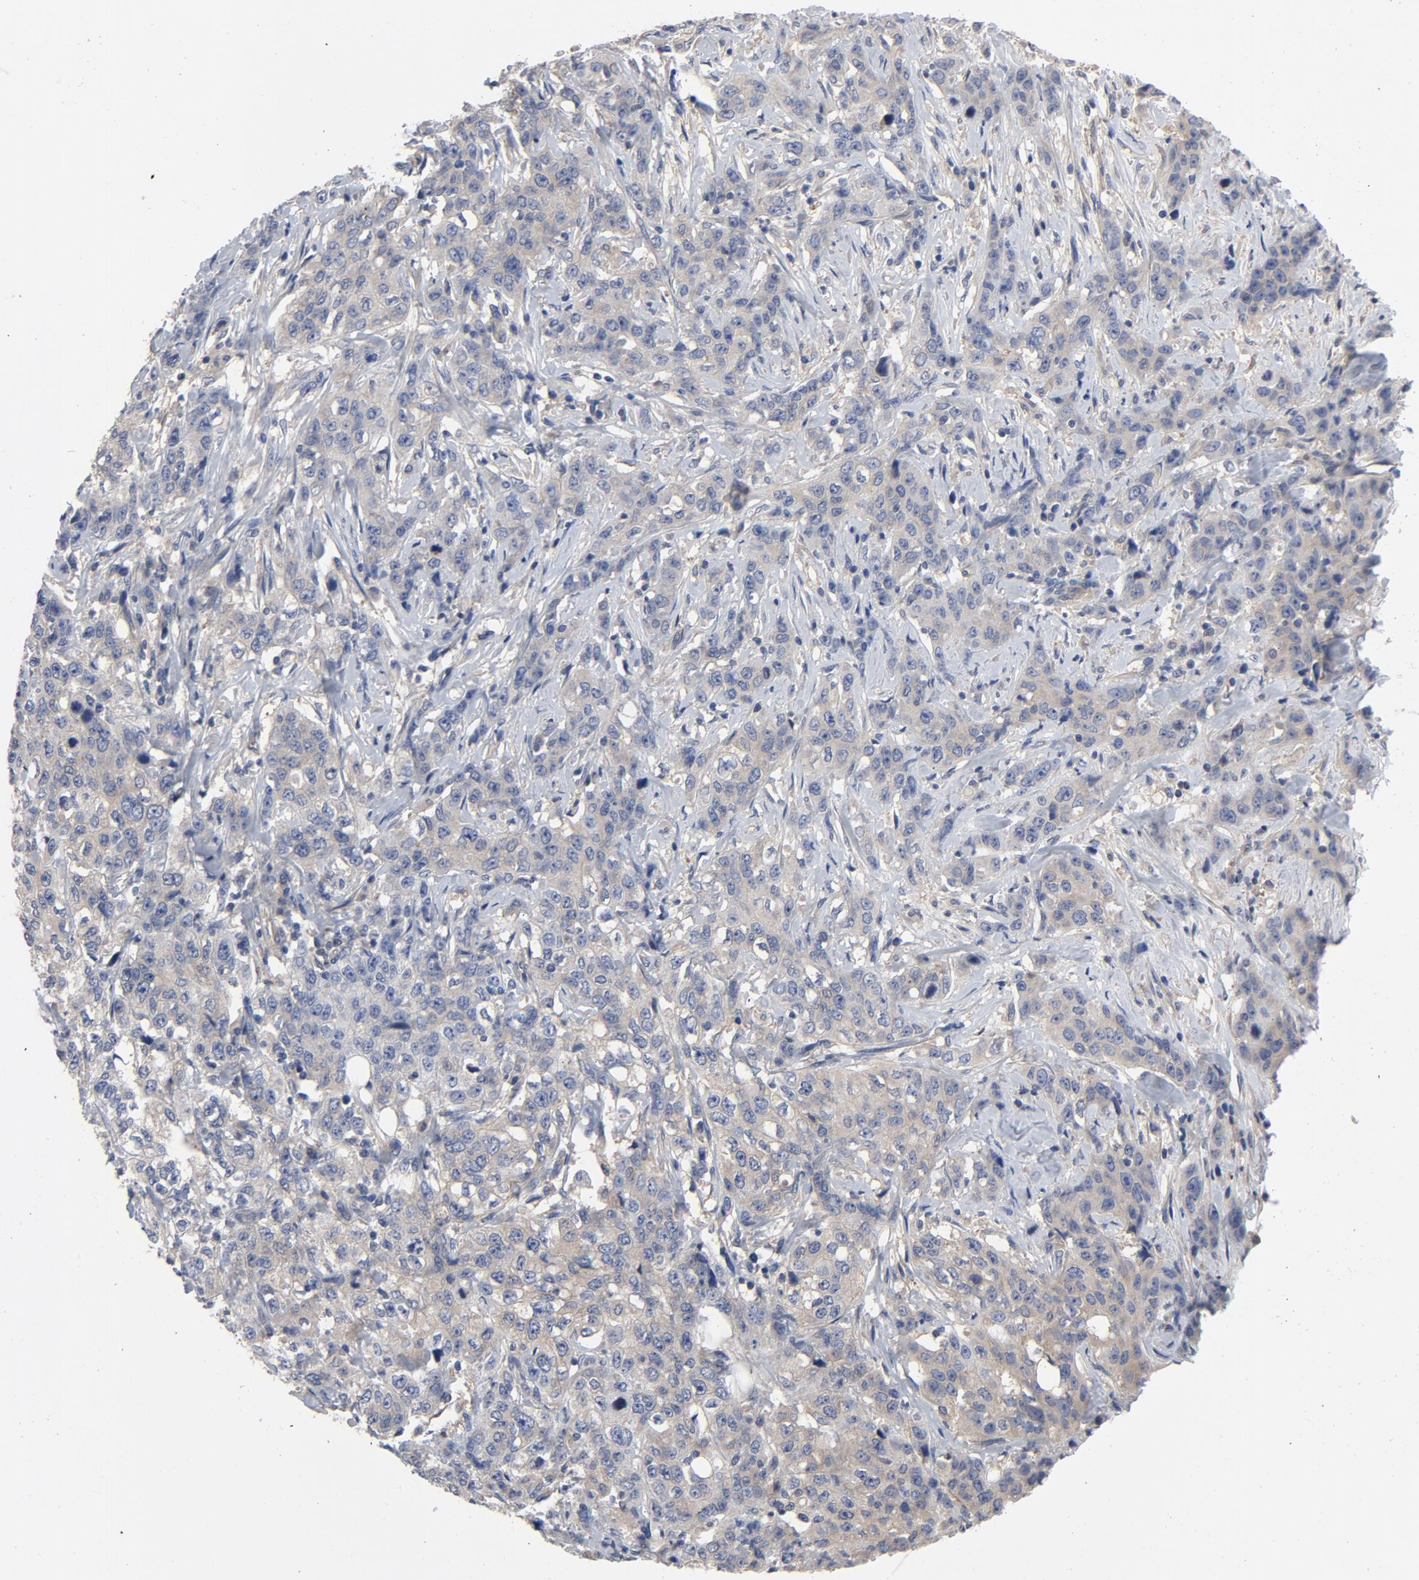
{"staining": {"intensity": "moderate", "quantity": ">75%", "location": "cytoplasmic/membranous"}, "tissue": "stomach cancer", "cell_type": "Tumor cells", "image_type": "cancer", "snomed": [{"axis": "morphology", "description": "Adenocarcinoma, NOS"}, {"axis": "topography", "description": "Stomach"}], "caption": "Immunohistochemical staining of human adenocarcinoma (stomach) exhibits medium levels of moderate cytoplasmic/membranous protein expression in approximately >75% of tumor cells.", "gene": "DYNLT3", "patient": {"sex": "male", "age": 48}}